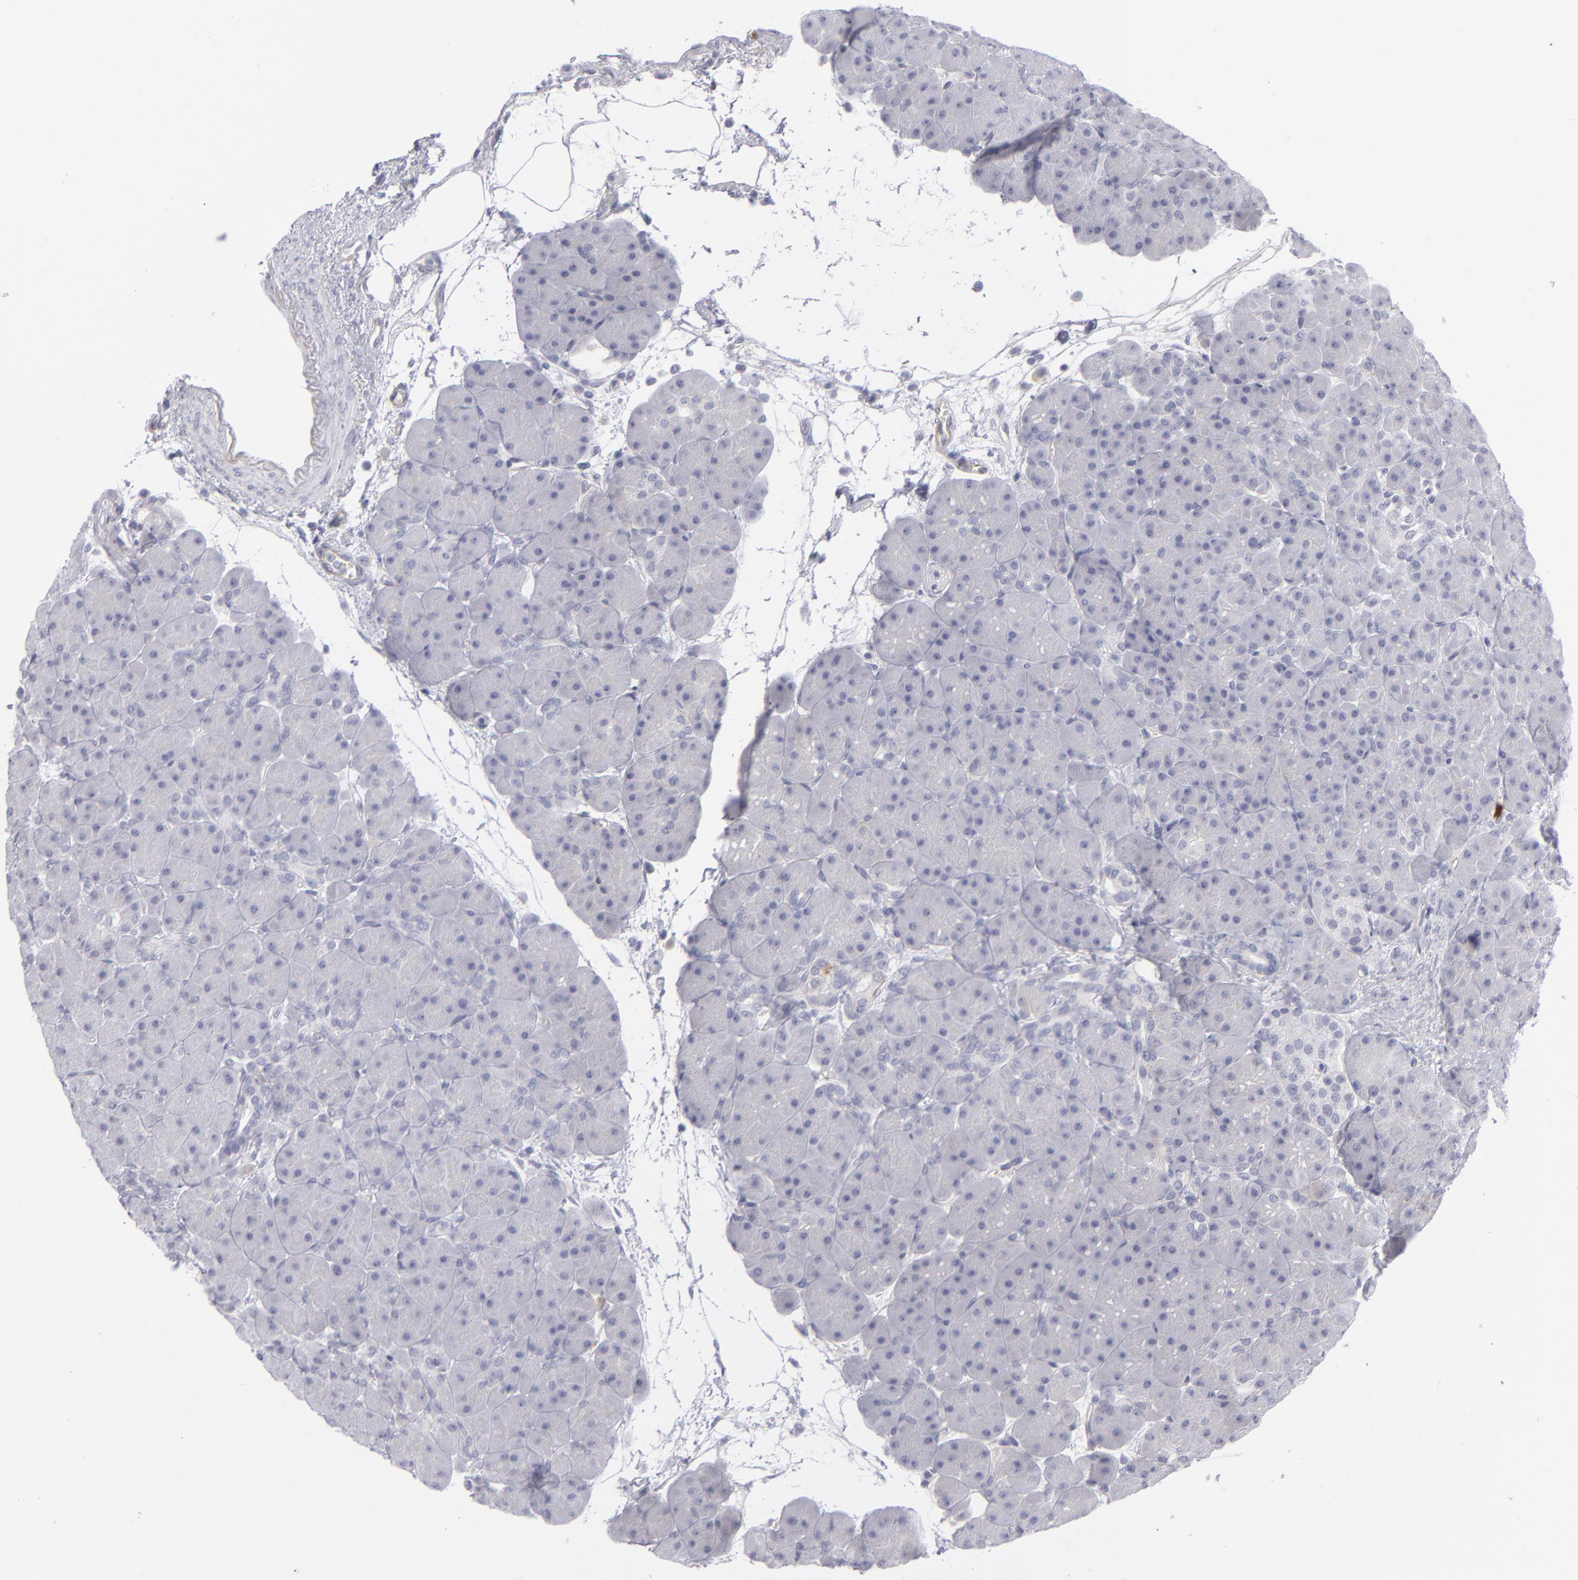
{"staining": {"intensity": "negative", "quantity": "none", "location": "none"}, "tissue": "pancreas", "cell_type": "Exocrine glandular cells", "image_type": "normal", "snomed": [{"axis": "morphology", "description": "Normal tissue, NOS"}, {"axis": "topography", "description": "Pancreas"}], "caption": "Exocrine glandular cells show no significant positivity in normal pancreas. The staining was performed using DAB (3,3'-diaminobenzidine) to visualize the protein expression in brown, while the nuclei were stained in blue with hematoxylin (Magnification: 20x).", "gene": "ITGB4", "patient": {"sex": "male", "age": 66}}